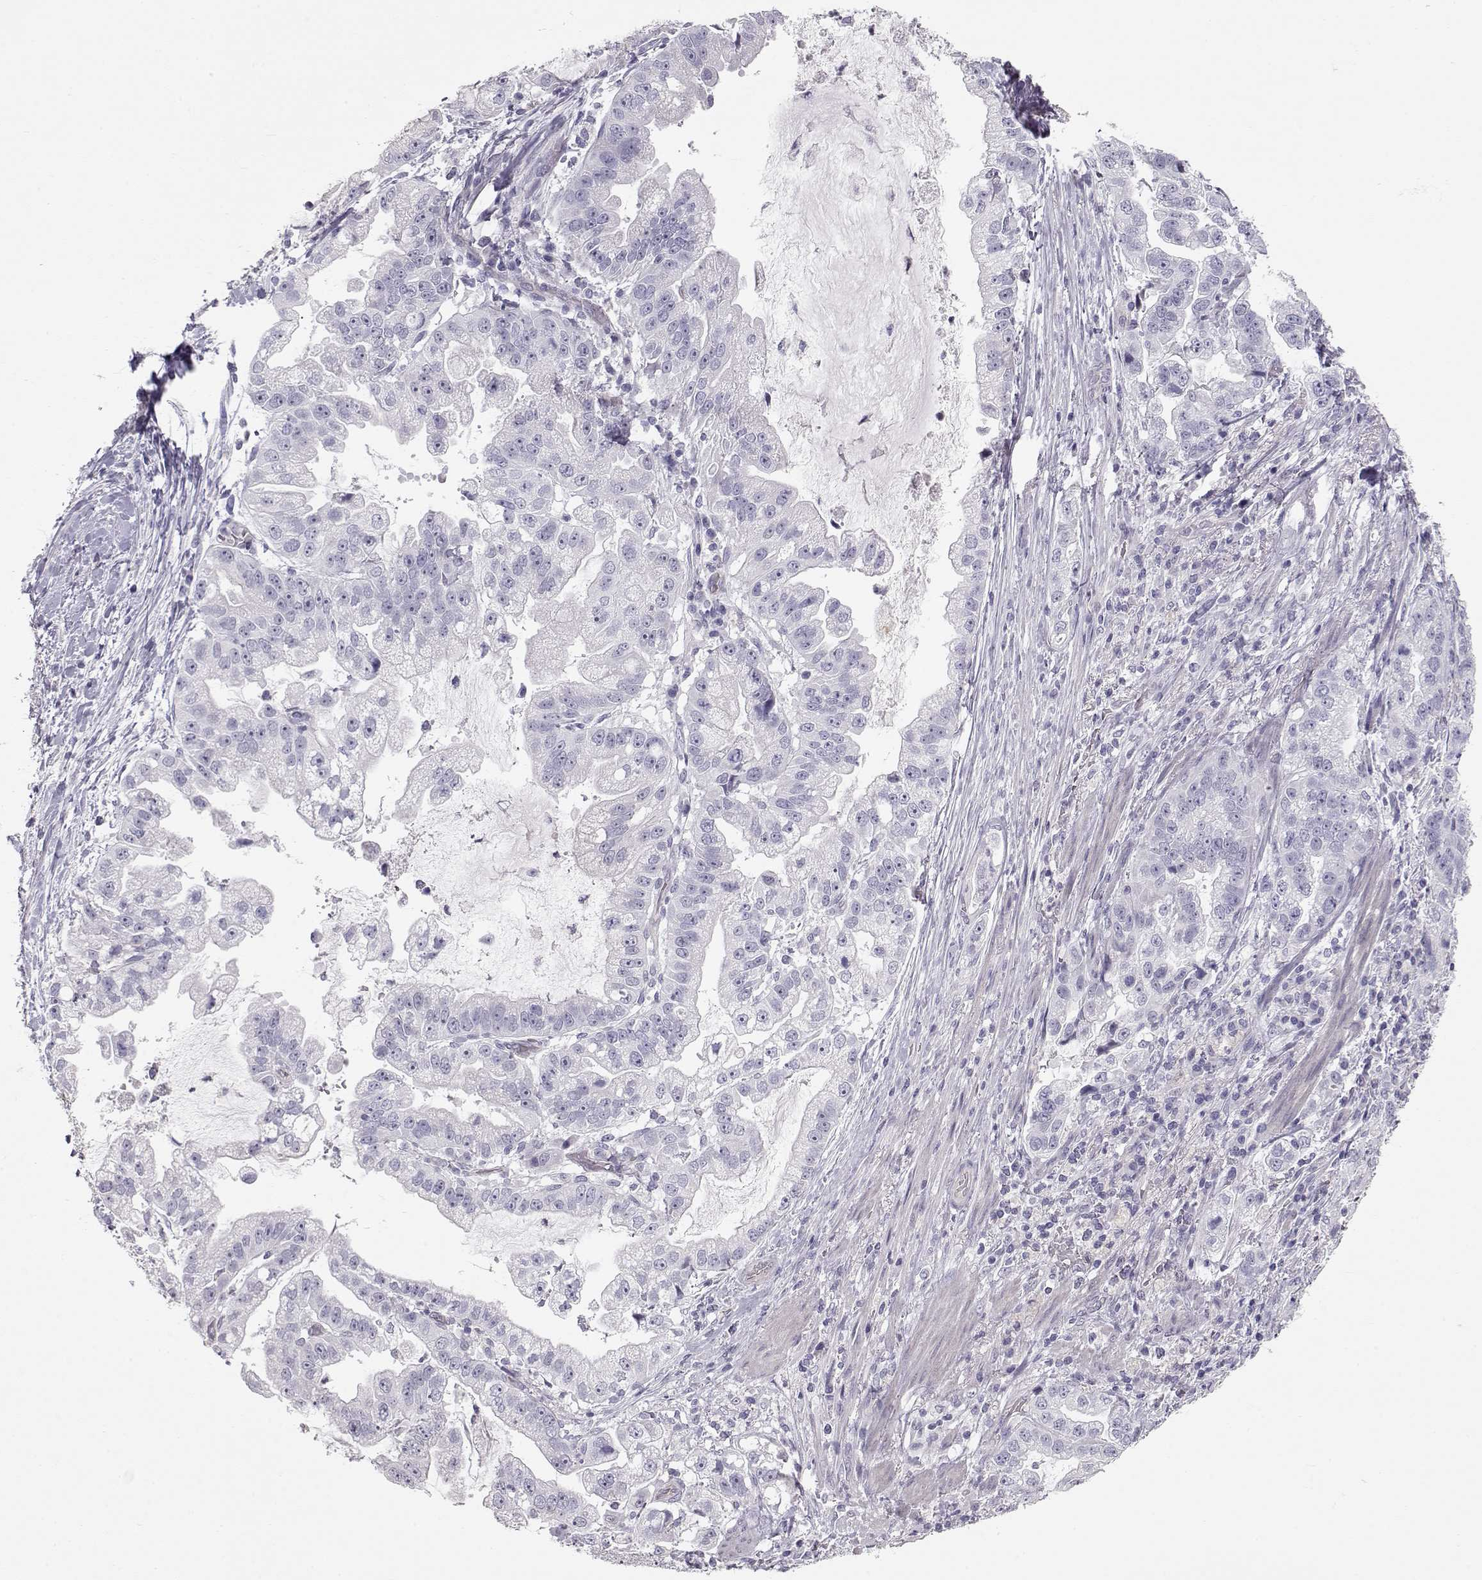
{"staining": {"intensity": "negative", "quantity": "none", "location": "none"}, "tissue": "stomach cancer", "cell_type": "Tumor cells", "image_type": "cancer", "snomed": [{"axis": "morphology", "description": "Adenocarcinoma, NOS"}, {"axis": "topography", "description": "Stomach"}], "caption": "DAB immunohistochemical staining of human stomach cancer (adenocarcinoma) displays no significant staining in tumor cells.", "gene": "SLC18A1", "patient": {"sex": "male", "age": 59}}